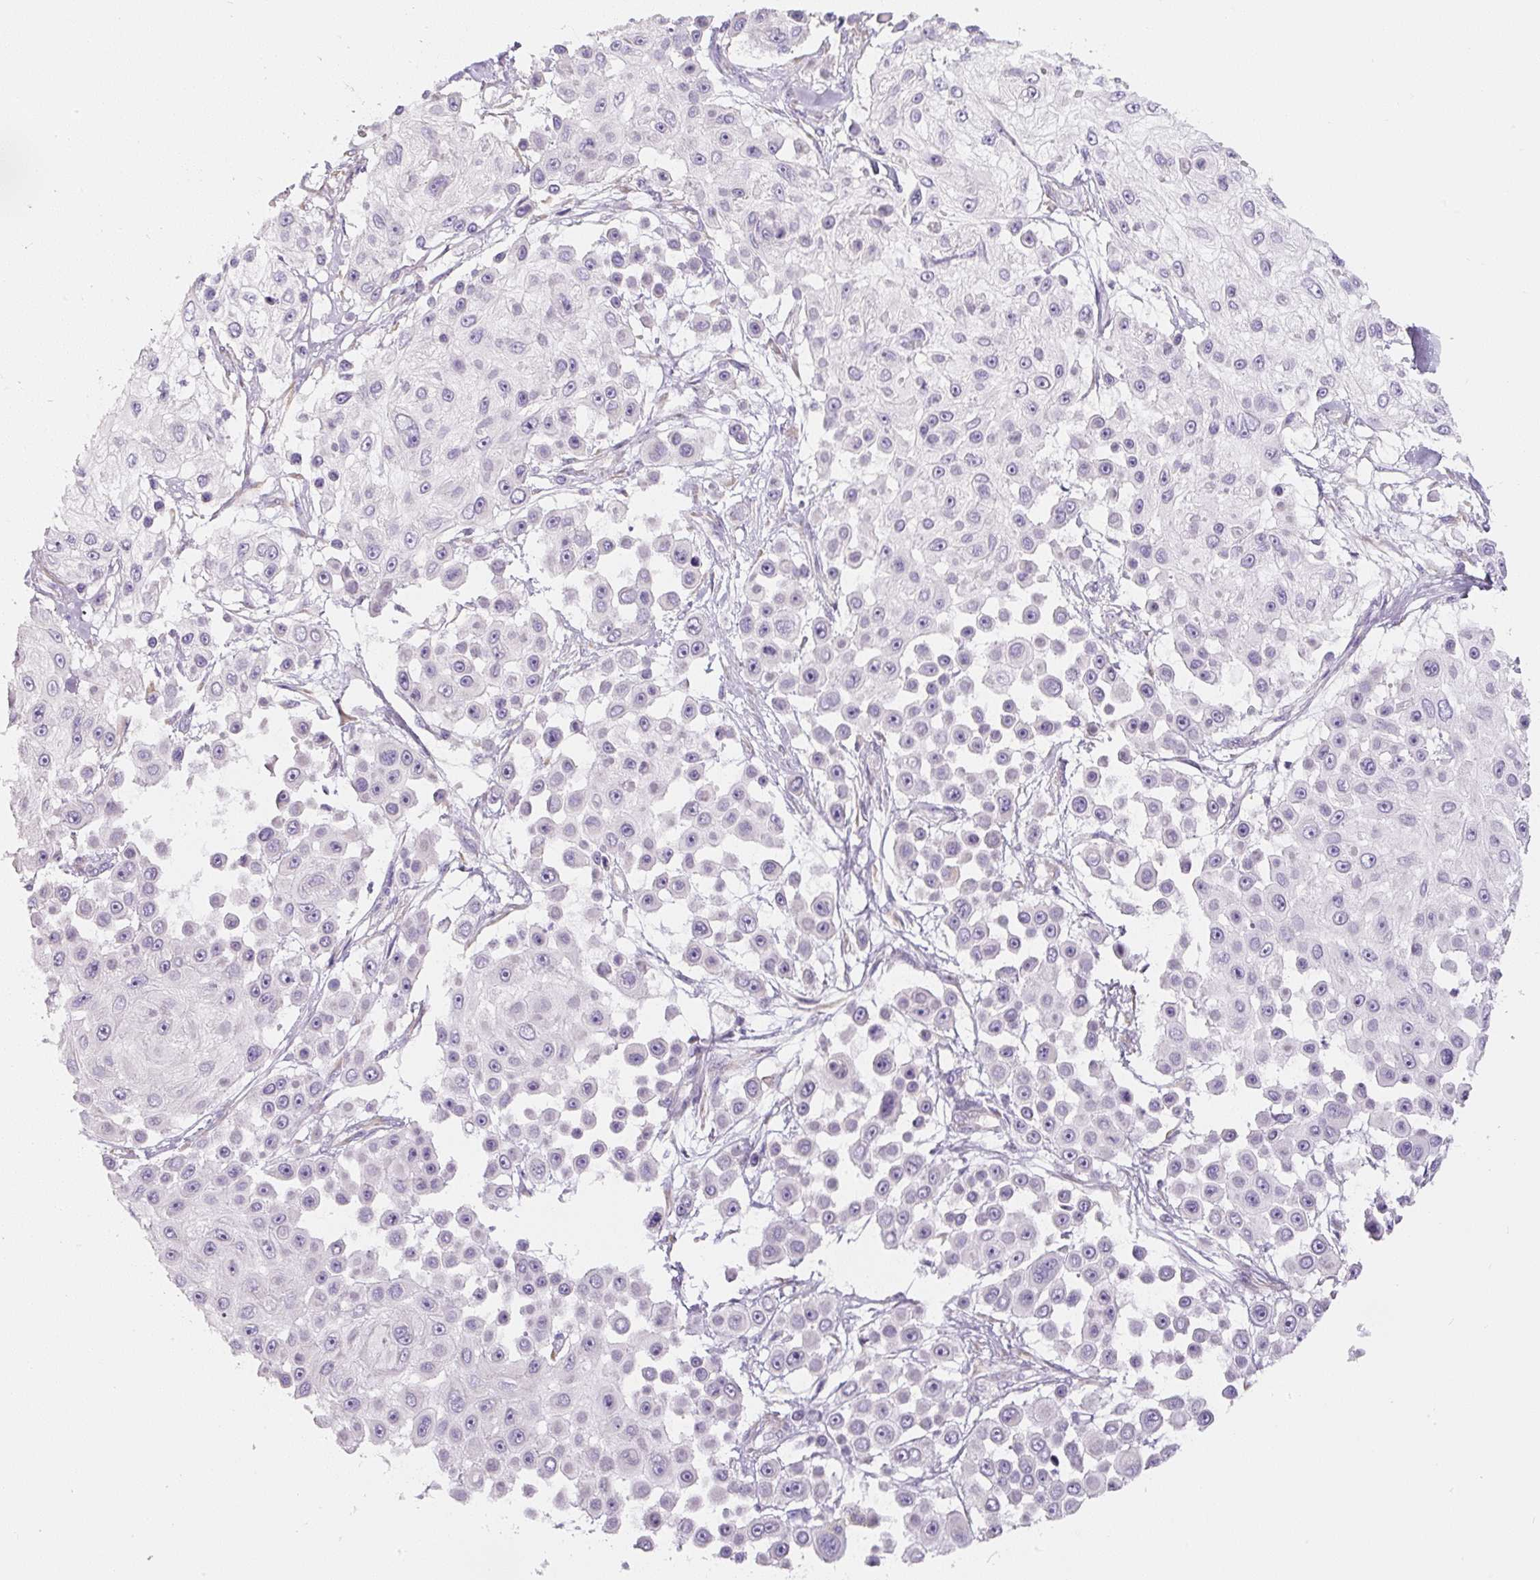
{"staining": {"intensity": "negative", "quantity": "none", "location": "none"}, "tissue": "skin cancer", "cell_type": "Tumor cells", "image_type": "cancer", "snomed": [{"axis": "morphology", "description": "Squamous cell carcinoma, NOS"}, {"axis": "topography", "description": "Skin"}], "caption": "IHC of human skin squamous cell carcinoma reveals no staining in tumor cells.", "gene": "PWWP3B", "patient": {"sex": "male", "age": 67}}